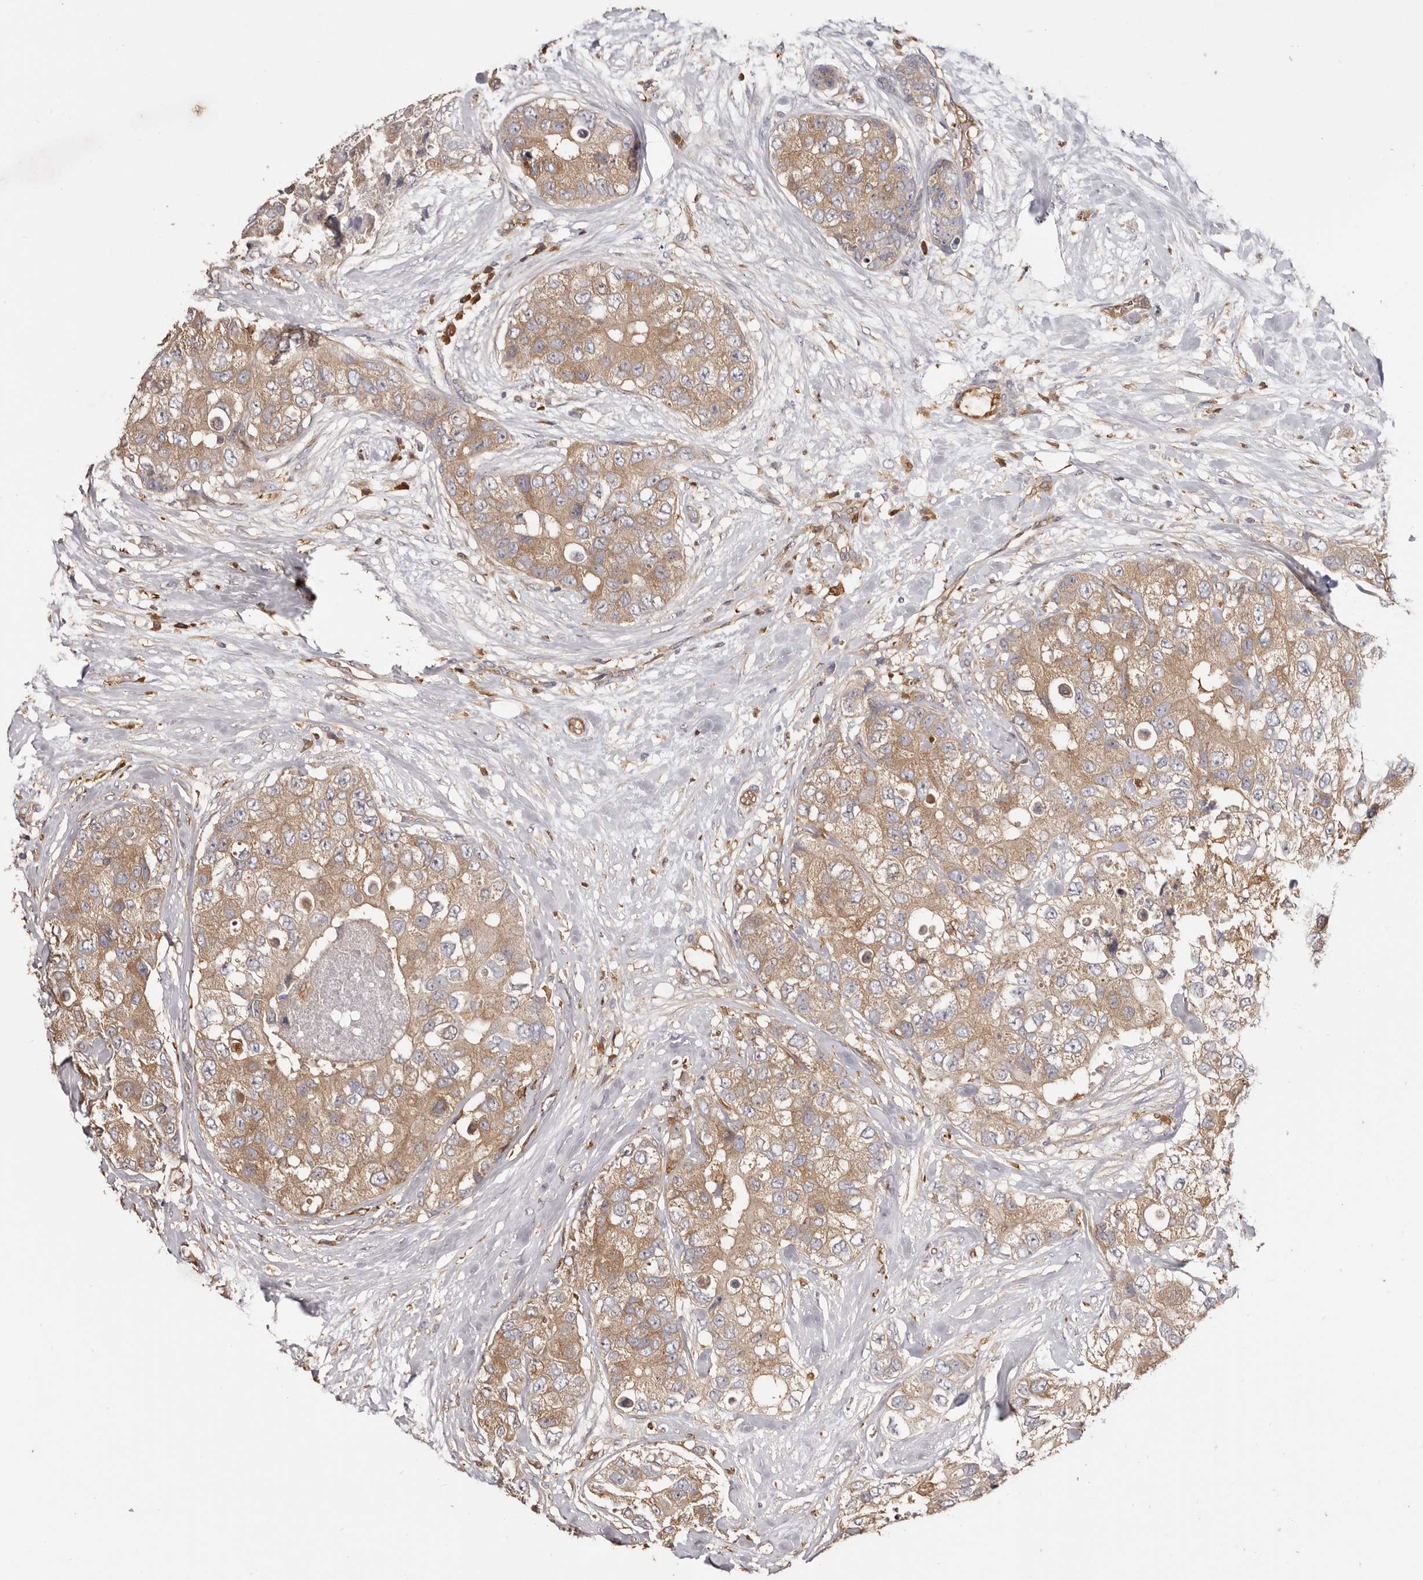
{"staining": {"intensity": "moderate", "quantity": ">75%", "location": "cytoplasmic/membranous"}, "tissue": "breast cancer", "cell_type": "Tumor cells", "image_type": "cancer", "snomed": [{"axis": "morphology", "description": "Duct carcinoma"}, {"axis": "topography", "description": "Breast"}], "caption": "This histopathology image exhibits breast cancer stained with IHC to label a protein in brown. The cytoplasmic/membranous of tumor cells show moderate positivity for the protein. Nuclei are counter-stained blue.", "gene": "LAP3", "patient": {"sex": "female", "age": 62}}